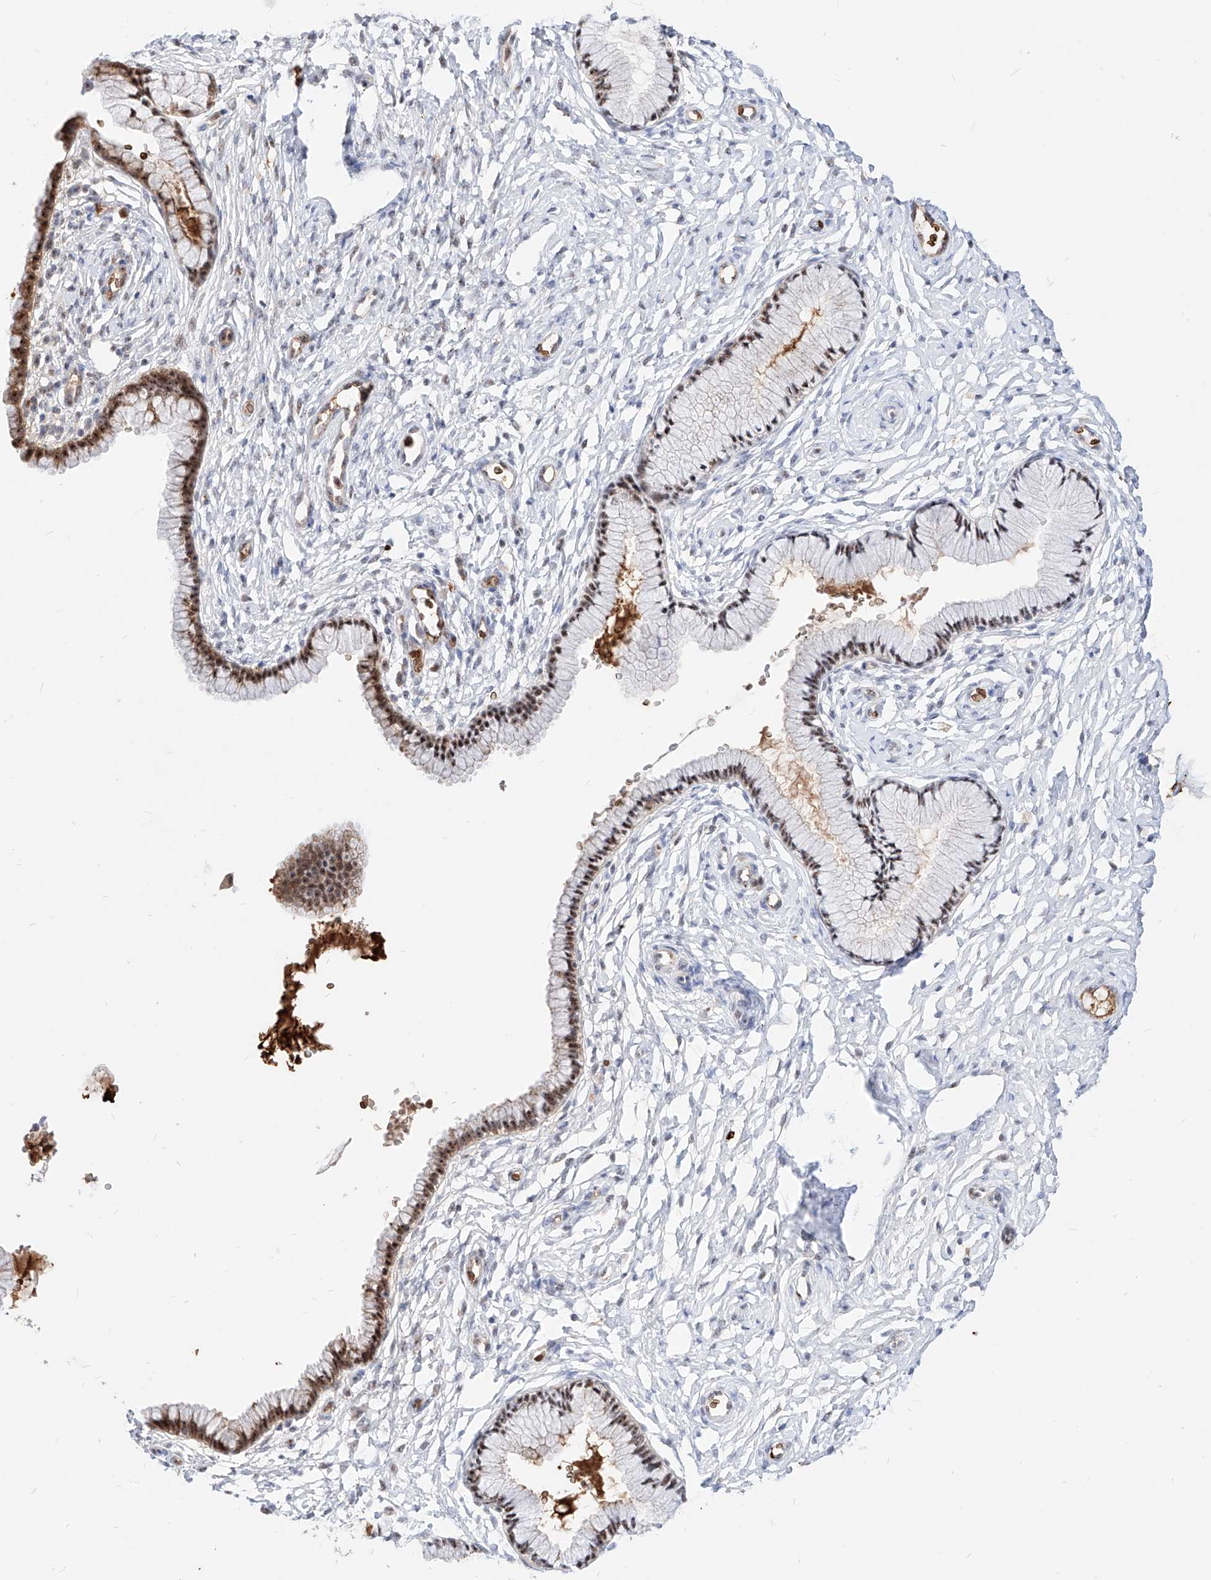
{"staining": {"intensity": "moderate", "quantity": "25%-75%", "location": "nuclear"}, "tissue": "cervix", "cell_type": "Glandular cells", "image_type": "normal", "snomed": [{"axis": "morphology", "description": "Normal tissue, NOS"}, {"axis": "topography", "description": "Cervix"}], "caption": "Immunohistochemical staining of unremarkable human cervix demonstrates medium levels of moderate nuclear positivity in about 25%-75% of glandular cells. (DAB = brown stain, brightfield microscopy at high magnification).", "gene": "ZFP42", "patient": {"sex": "female", "age": 33}}